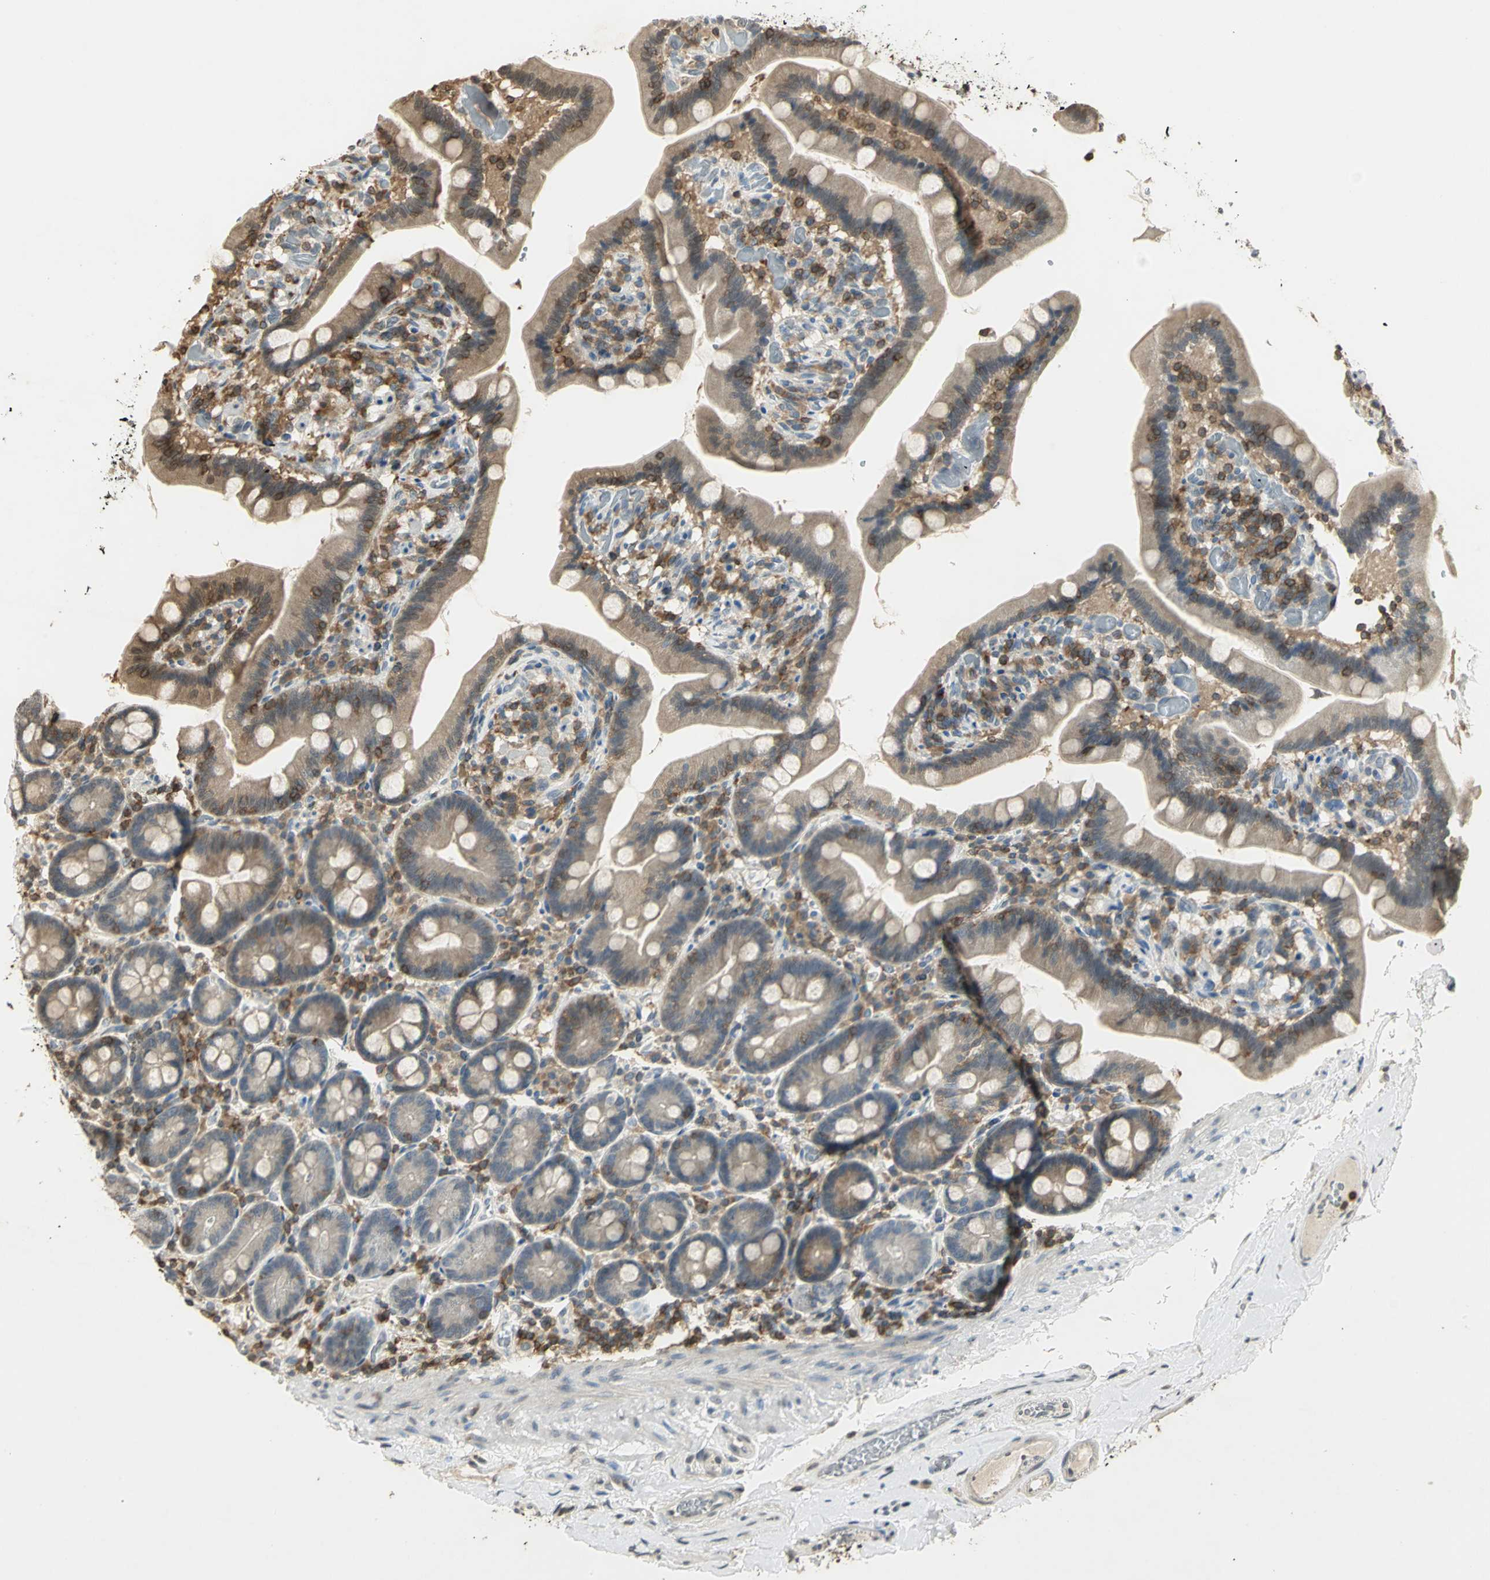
{"staining": {"intensity": "weak", "quantity": "<25%", "location": "cytoplasmic/membranous"}, "tissue": "duodenum", "cell_type": "Glandular cells", "image_type": "normal", "snomed": [{"axis": "morphology", "description": "Normal tissue, NOS"}, {"axis": "topography", "description": "Duodenum"}], "caption": "The immunohistochemistry micrograph has no significant positivity in glandular cells of duodenum.", "gene": "IL16", "patient": {"sex": "male", "age": 66}}